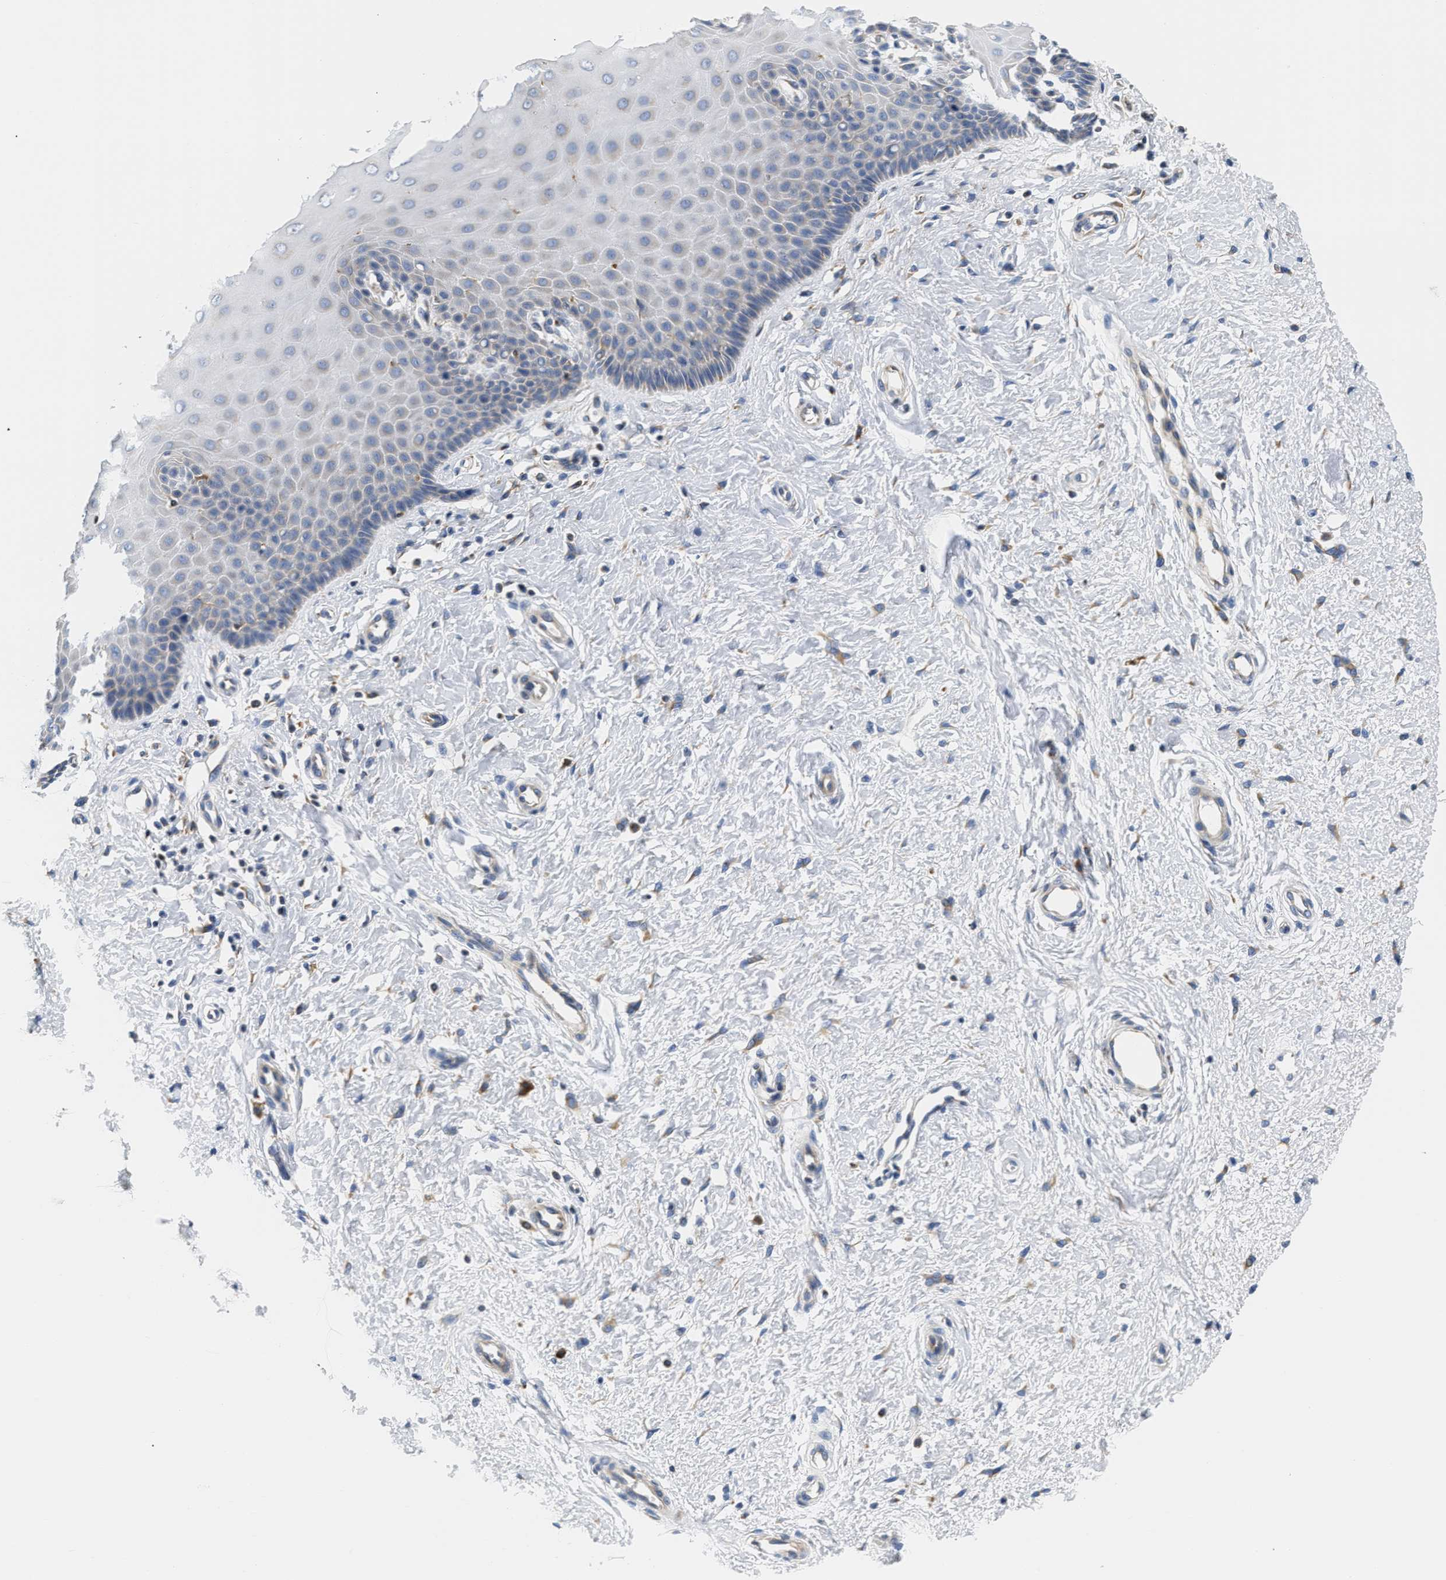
{"staining": {"intensity": "weak", "quantity": "<25%", "location": "cytoplasmic/membranous"}, "tissue": "cervix", "cell_type": "Squamous epithelial cells", "image_type": "normal", "snomed": [{"axis": "morphology", "description": "Normal tissue, NOS"}, {"axis": "topography", "description": "Cervix"}], "caption": "DAB immunohistochemical staining of benign cervix reveals no significant staining in squamous epithelial cells. Brightfield microscopy of immunohistochemistry stained with DAB (brown) and hematoxylin (blue), captured at high magnification.", "gene": "HDHD3", "patient": {"sex": "female", "age": 55}}